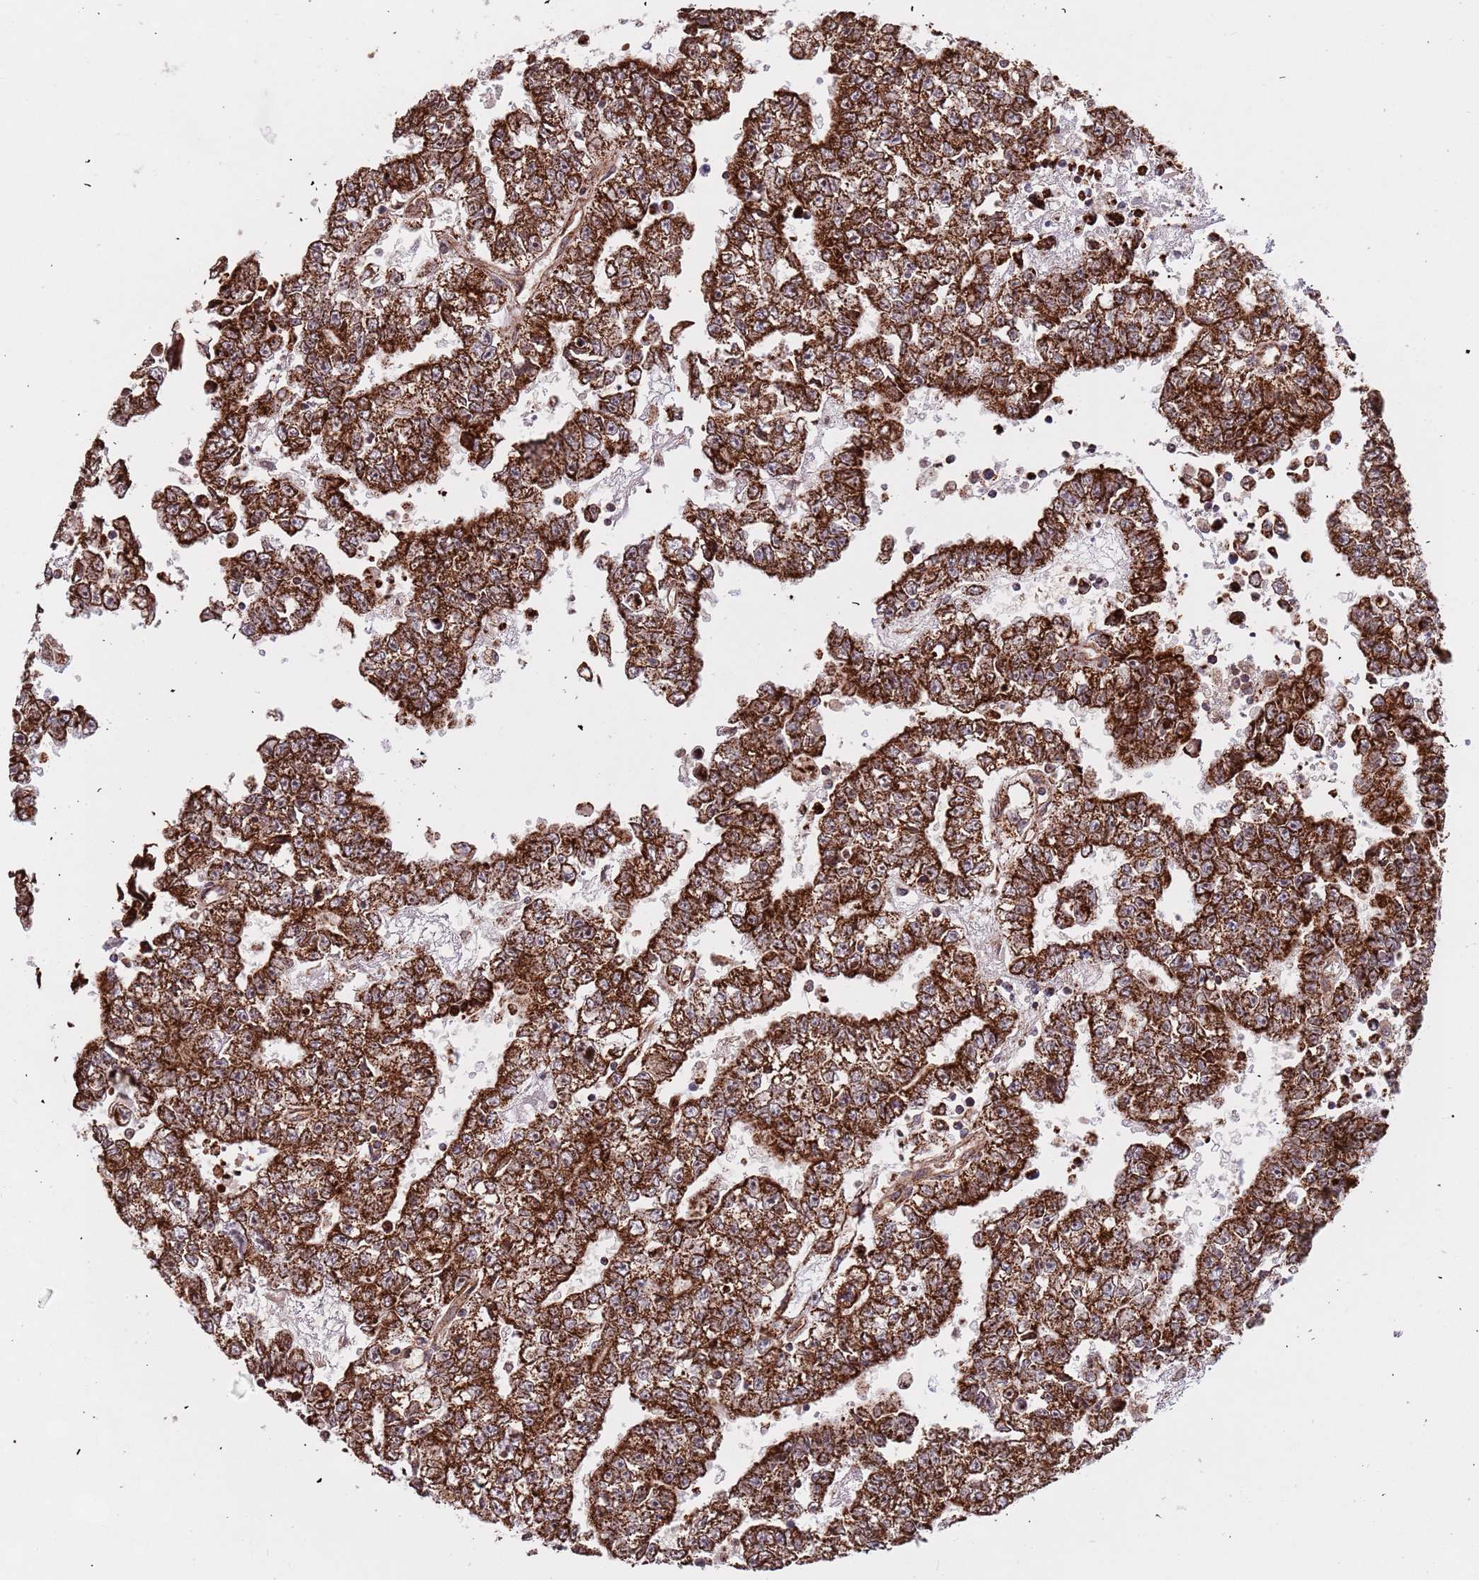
{"staining": {"intensity": "moderate", "quantity": ">75%", "location": "cytoplasmic/membranous"}, "tissue": "testis cancer", "cell_type": "Tumor cells", "image_type": "cancer", "snomed": [{"axis": "morphology", "description": "Carcinoma, Embryonal, NOS"}, {"axis": "topography", "description": "Testis"}], "caption": "Testis cancer (embryonal carcinoma) was stained to show a protein in brown. There is medium levels of moderate cytoplasmic/membranous expression in approximately >75% of tumor cells.", "gene": "DCHS1", "patient": {"sex": "male", "age": 25}}